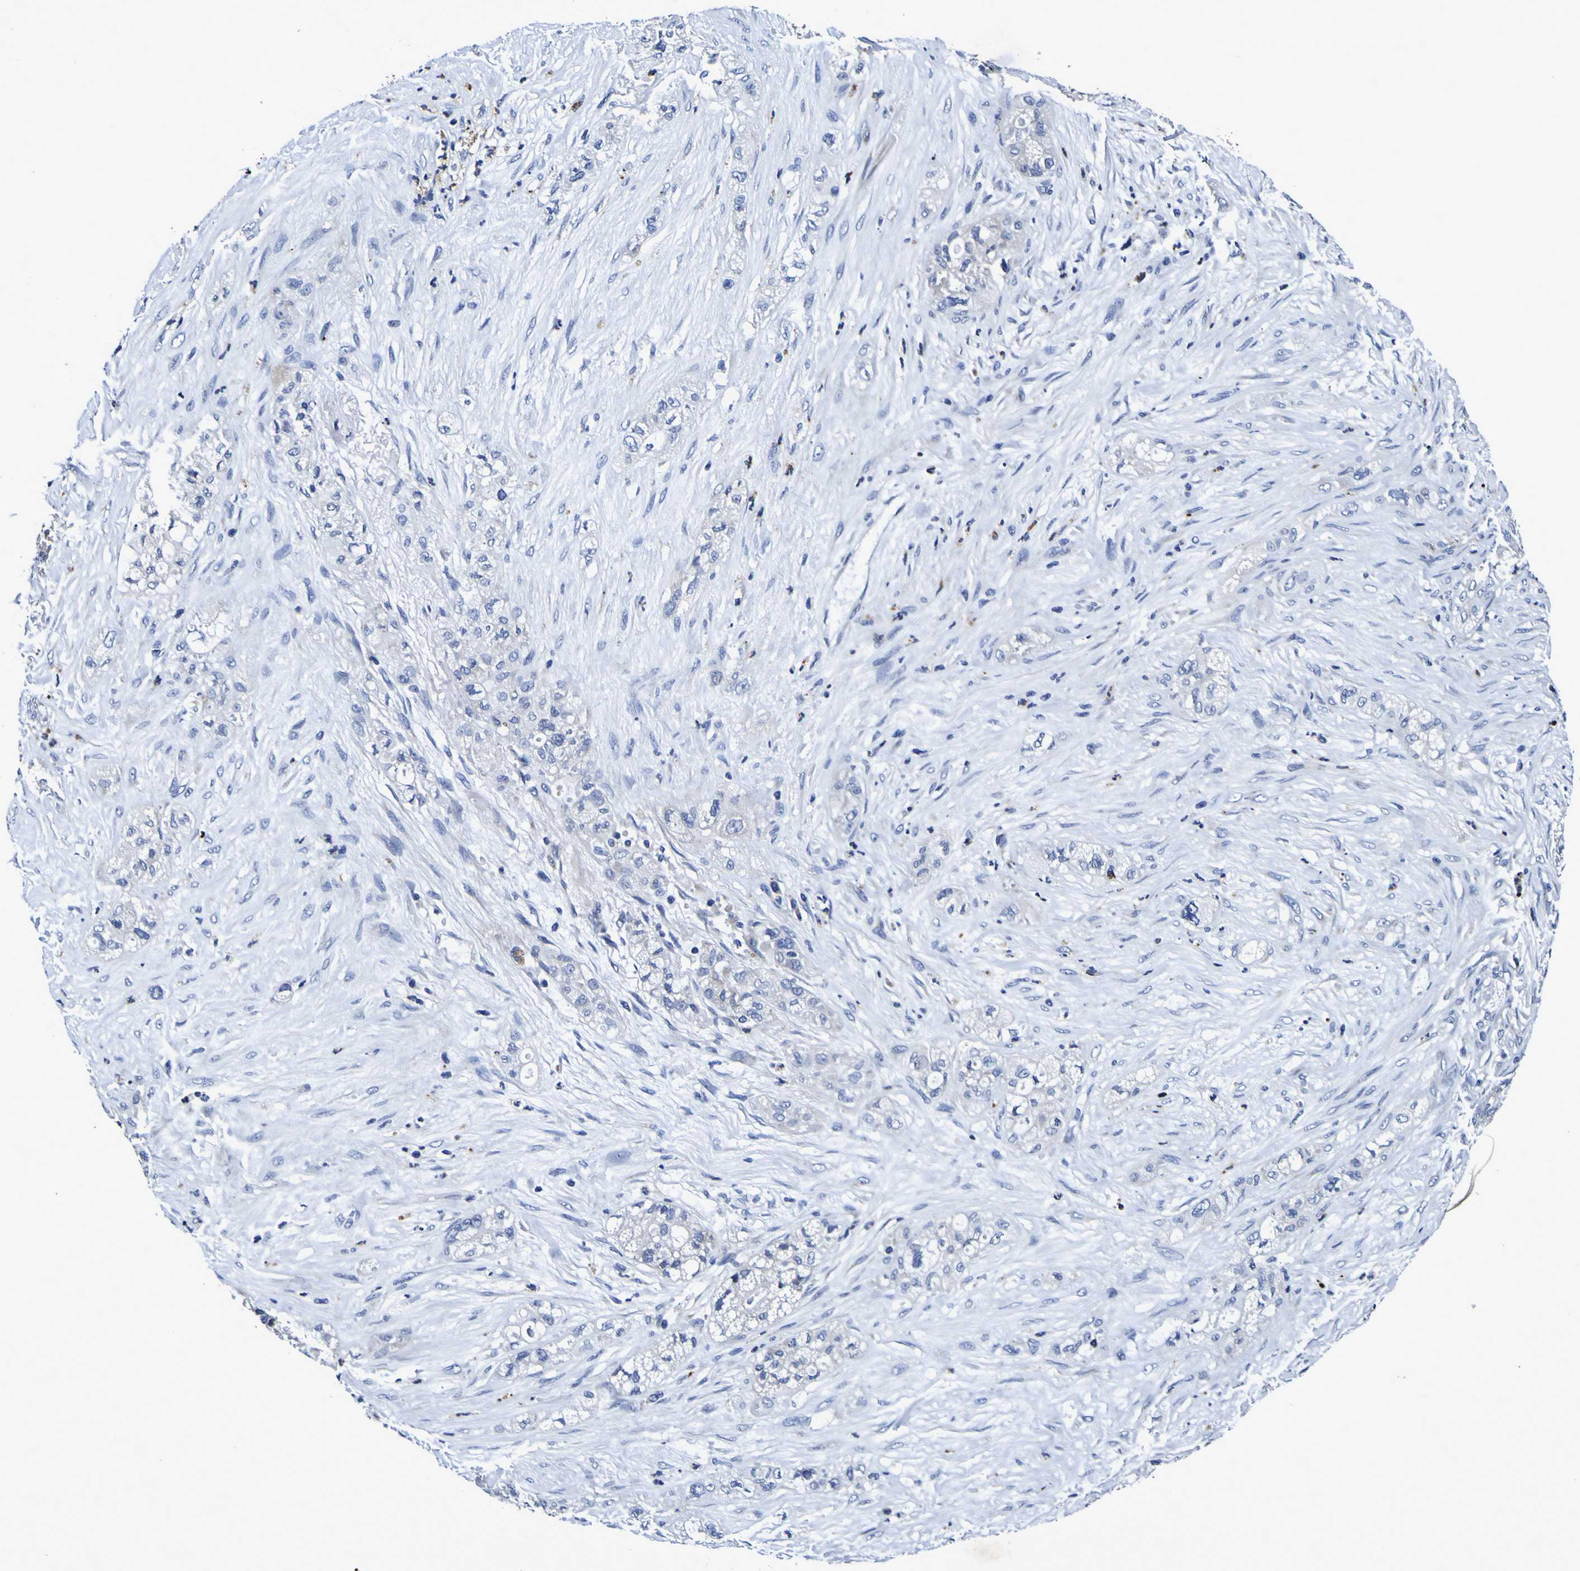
{"staining": {"intensity": "negative", "quantity": "none", "location": "none"}, "tissue": "pancreatic cancer", "cell_type": "Tumor cells", "image_type": "cancer", "snomed": [{"axis": "morphology", "description": "Adenocarcinoma, NOS"}, {"axis": "topography", "description": "Pancreas"}], "caption": "Pancreatic cancer (adenocarcinoma) stained for a protein using immunohistochemistry (IHC) exhibits no expression tumor cells.", "gene": "PANK4", "patient": {"sex": "female", "age": 78}}